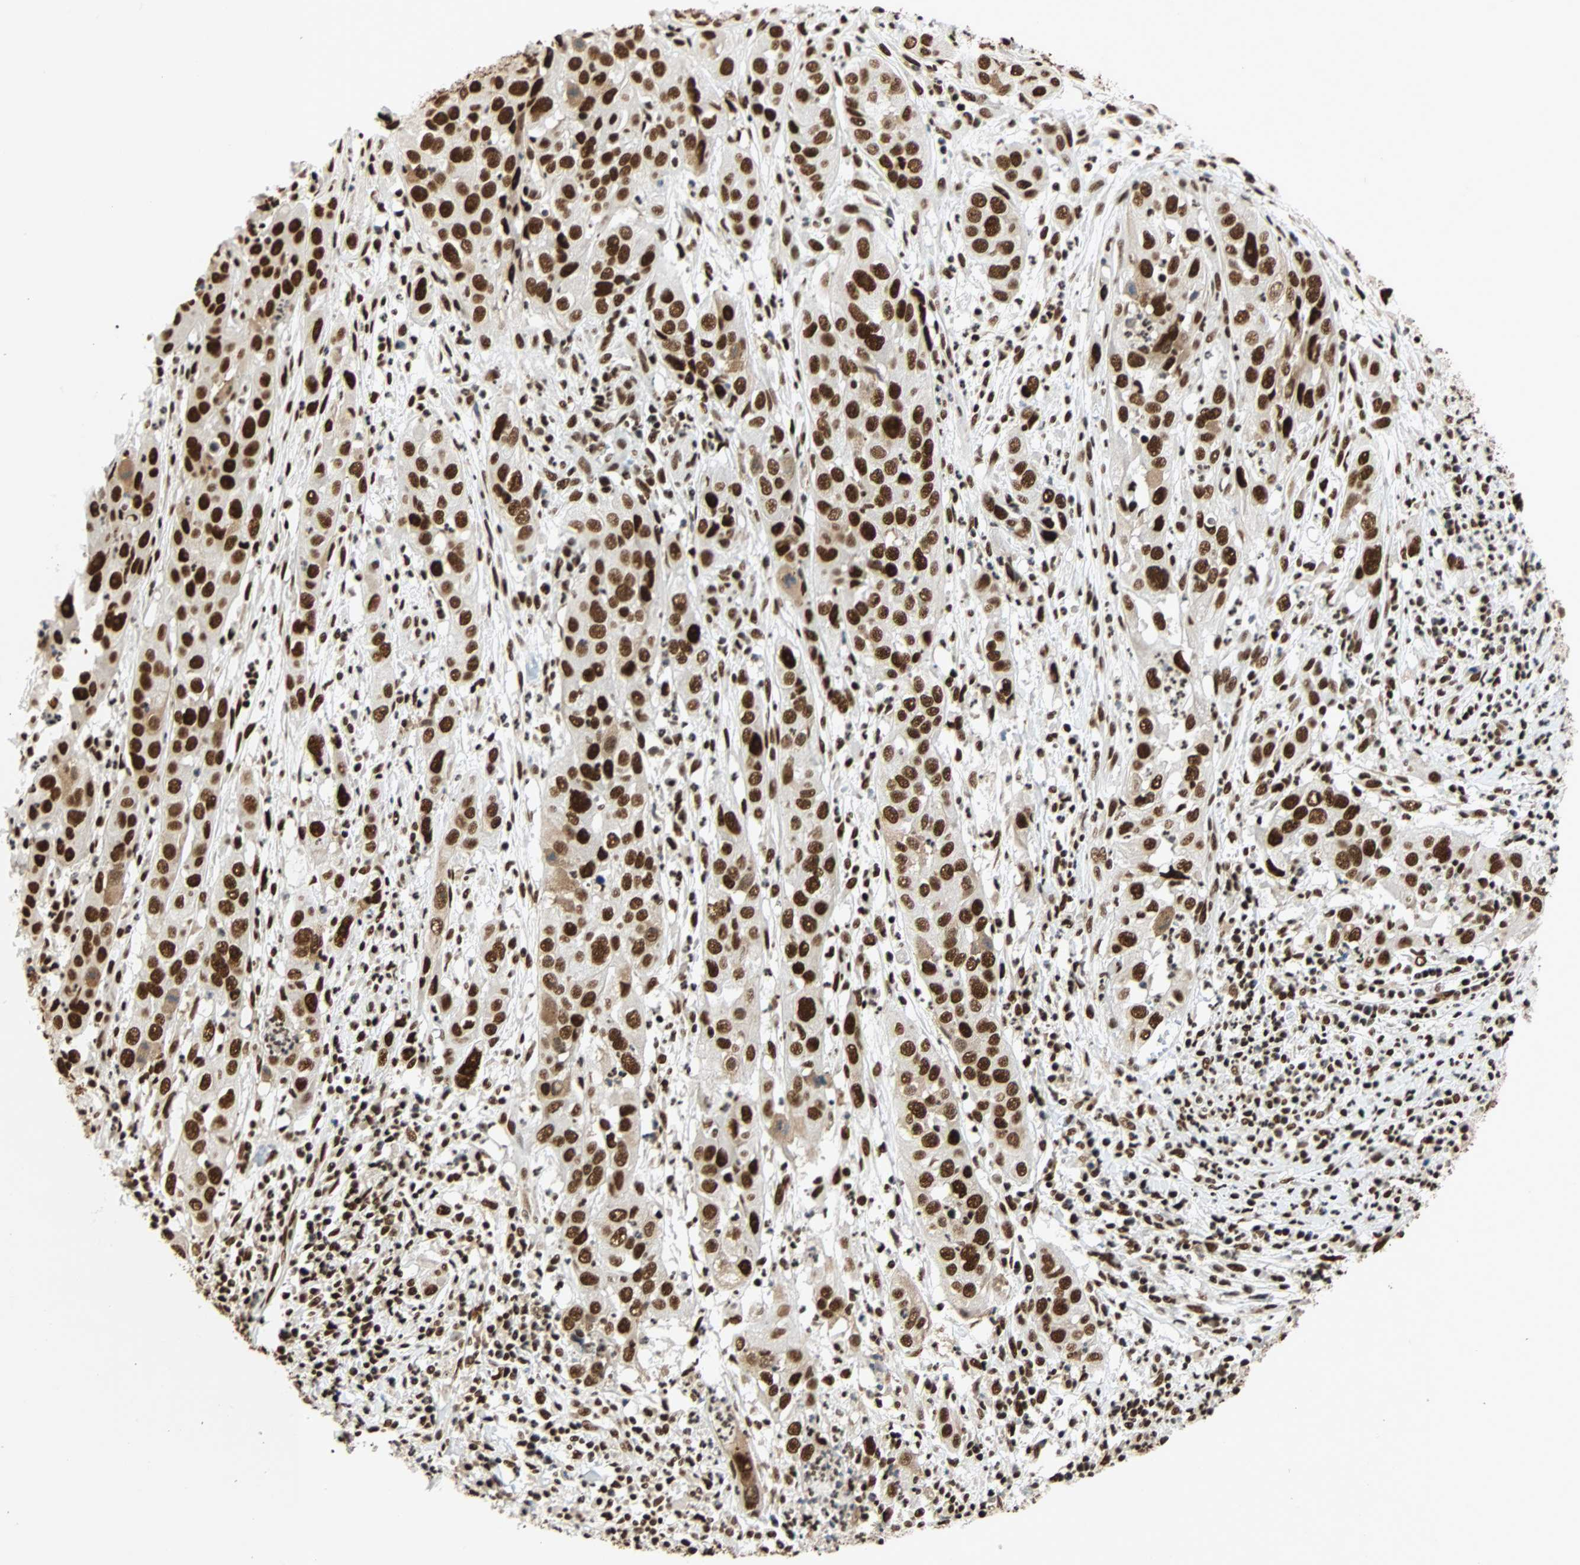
{"staining": {"intensity": "strong", "quantity": ">75%", "location": "nuclear"}, "tissue": "cervical cancer", "cell_type": "Tumor cells", "image_type": "cancer", "snomed": [{"axis": "morphology", "description": "Squamous cell carcinoma, NOS"}, {"axis": "topography", "description": "Cervix"}], "caption": "Strong nuclear staining is present in approximately >75% of tumor cells in cervical cancer (squamous cell carcinoma). The protein of interest is stained brown, and the nuclei are stained in blue (DAB (3,3'-diaminobenzidine) IHC with brightfield microscopy, high magnification).", "gene": "CDK12", "patient": {"sex": "female", "age": 32}}